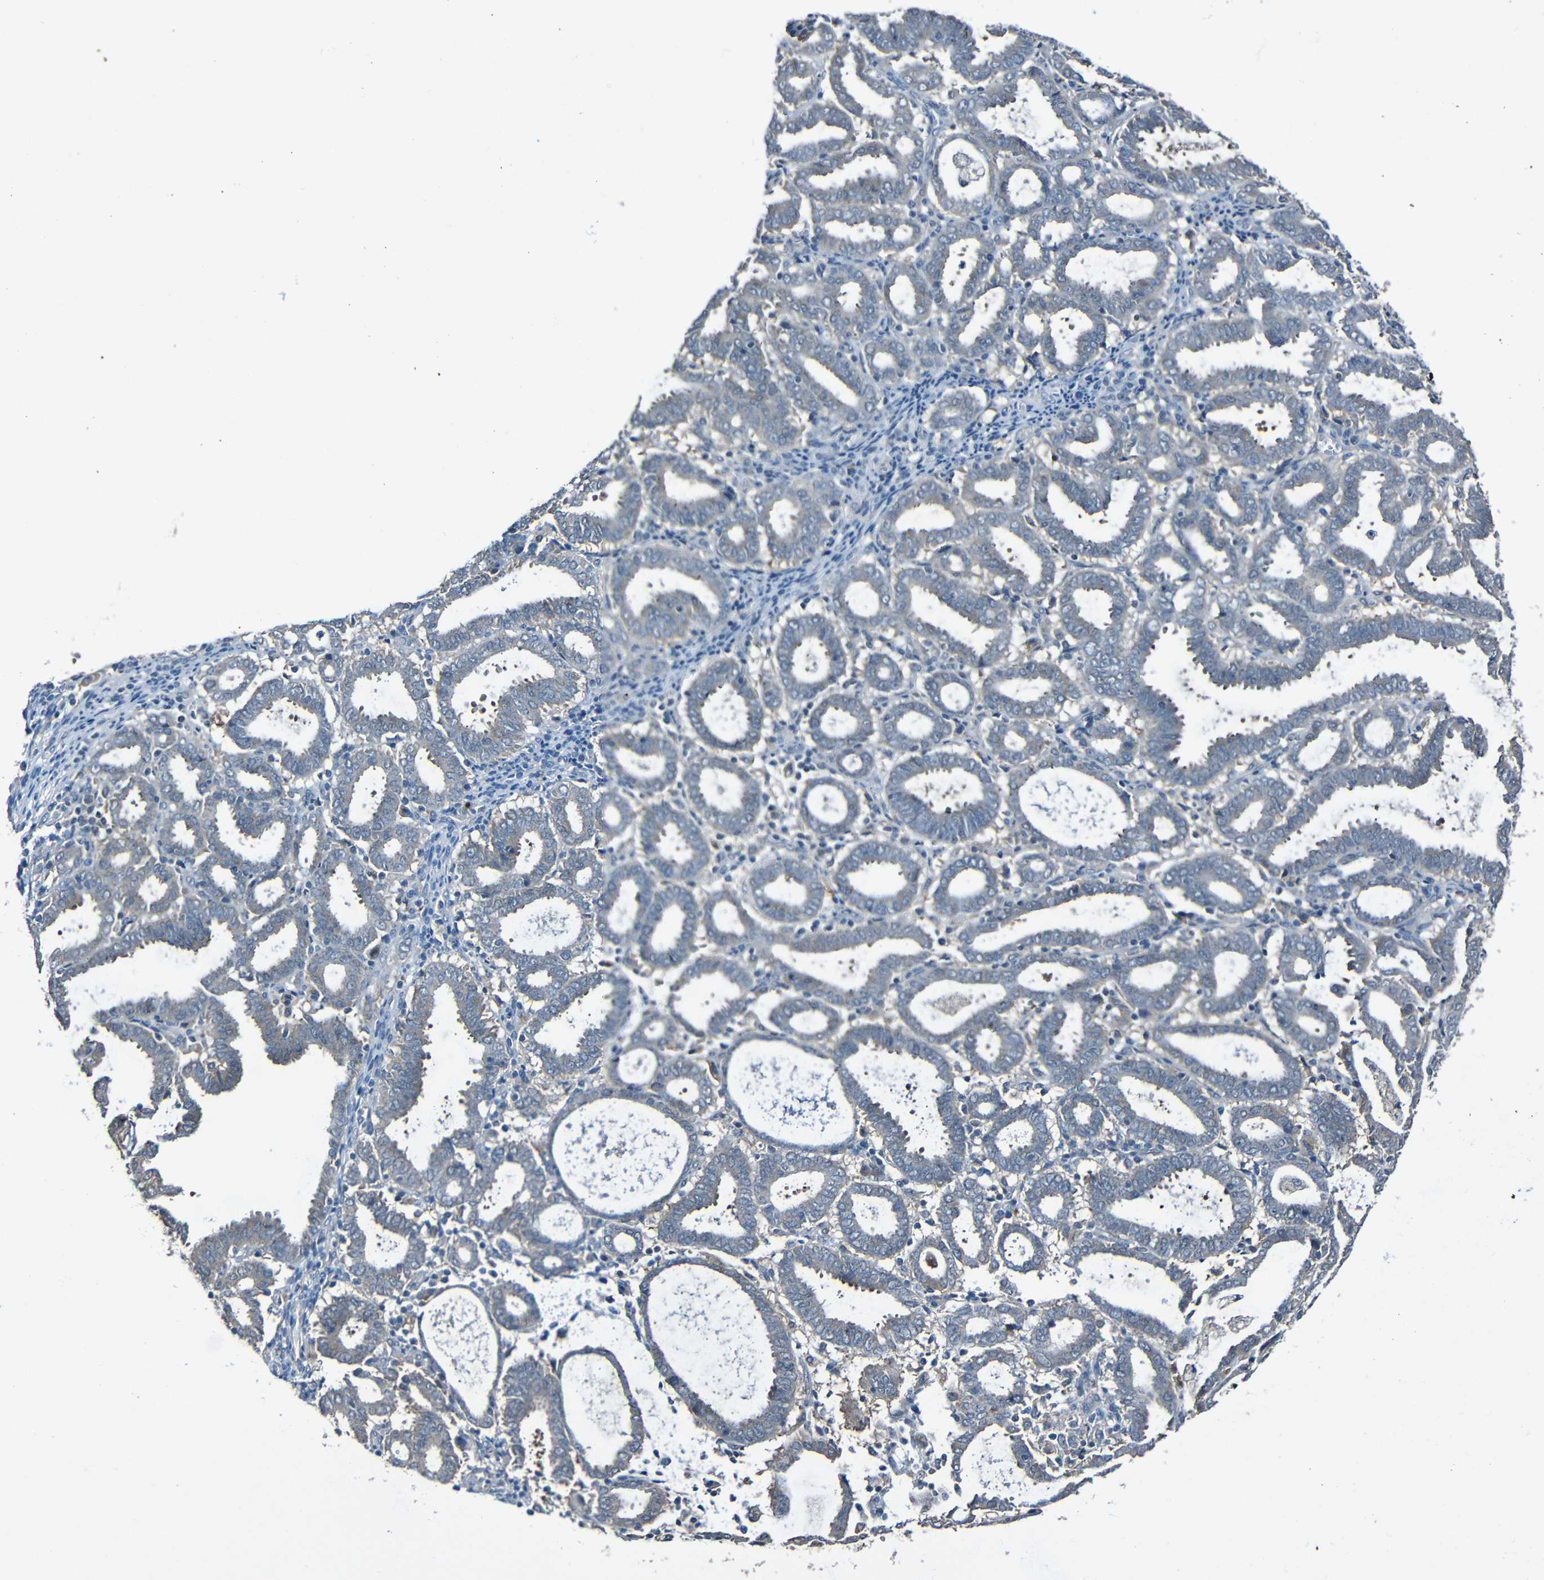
{"staining": {"intensity": "negative", "quantity": "none", "location": "none"}, "tissue": "endometrial cancer", "cell_type": "Tumor cells", "image_type": "cancer", "snomed": [{"axis": "morphology", "description": "Adenocarcinoma, NOS"}, {"axis": "topography", "description": "Uterus"}], "caption": "High power microscopy photomicrograph of an immunohistochemistry histopathology image of adenocarcinoma (endometrial), revealing no significant staining in tumor cells.", "gene": "LRRC70", "patient": {"sex": "female", "age": 83}}